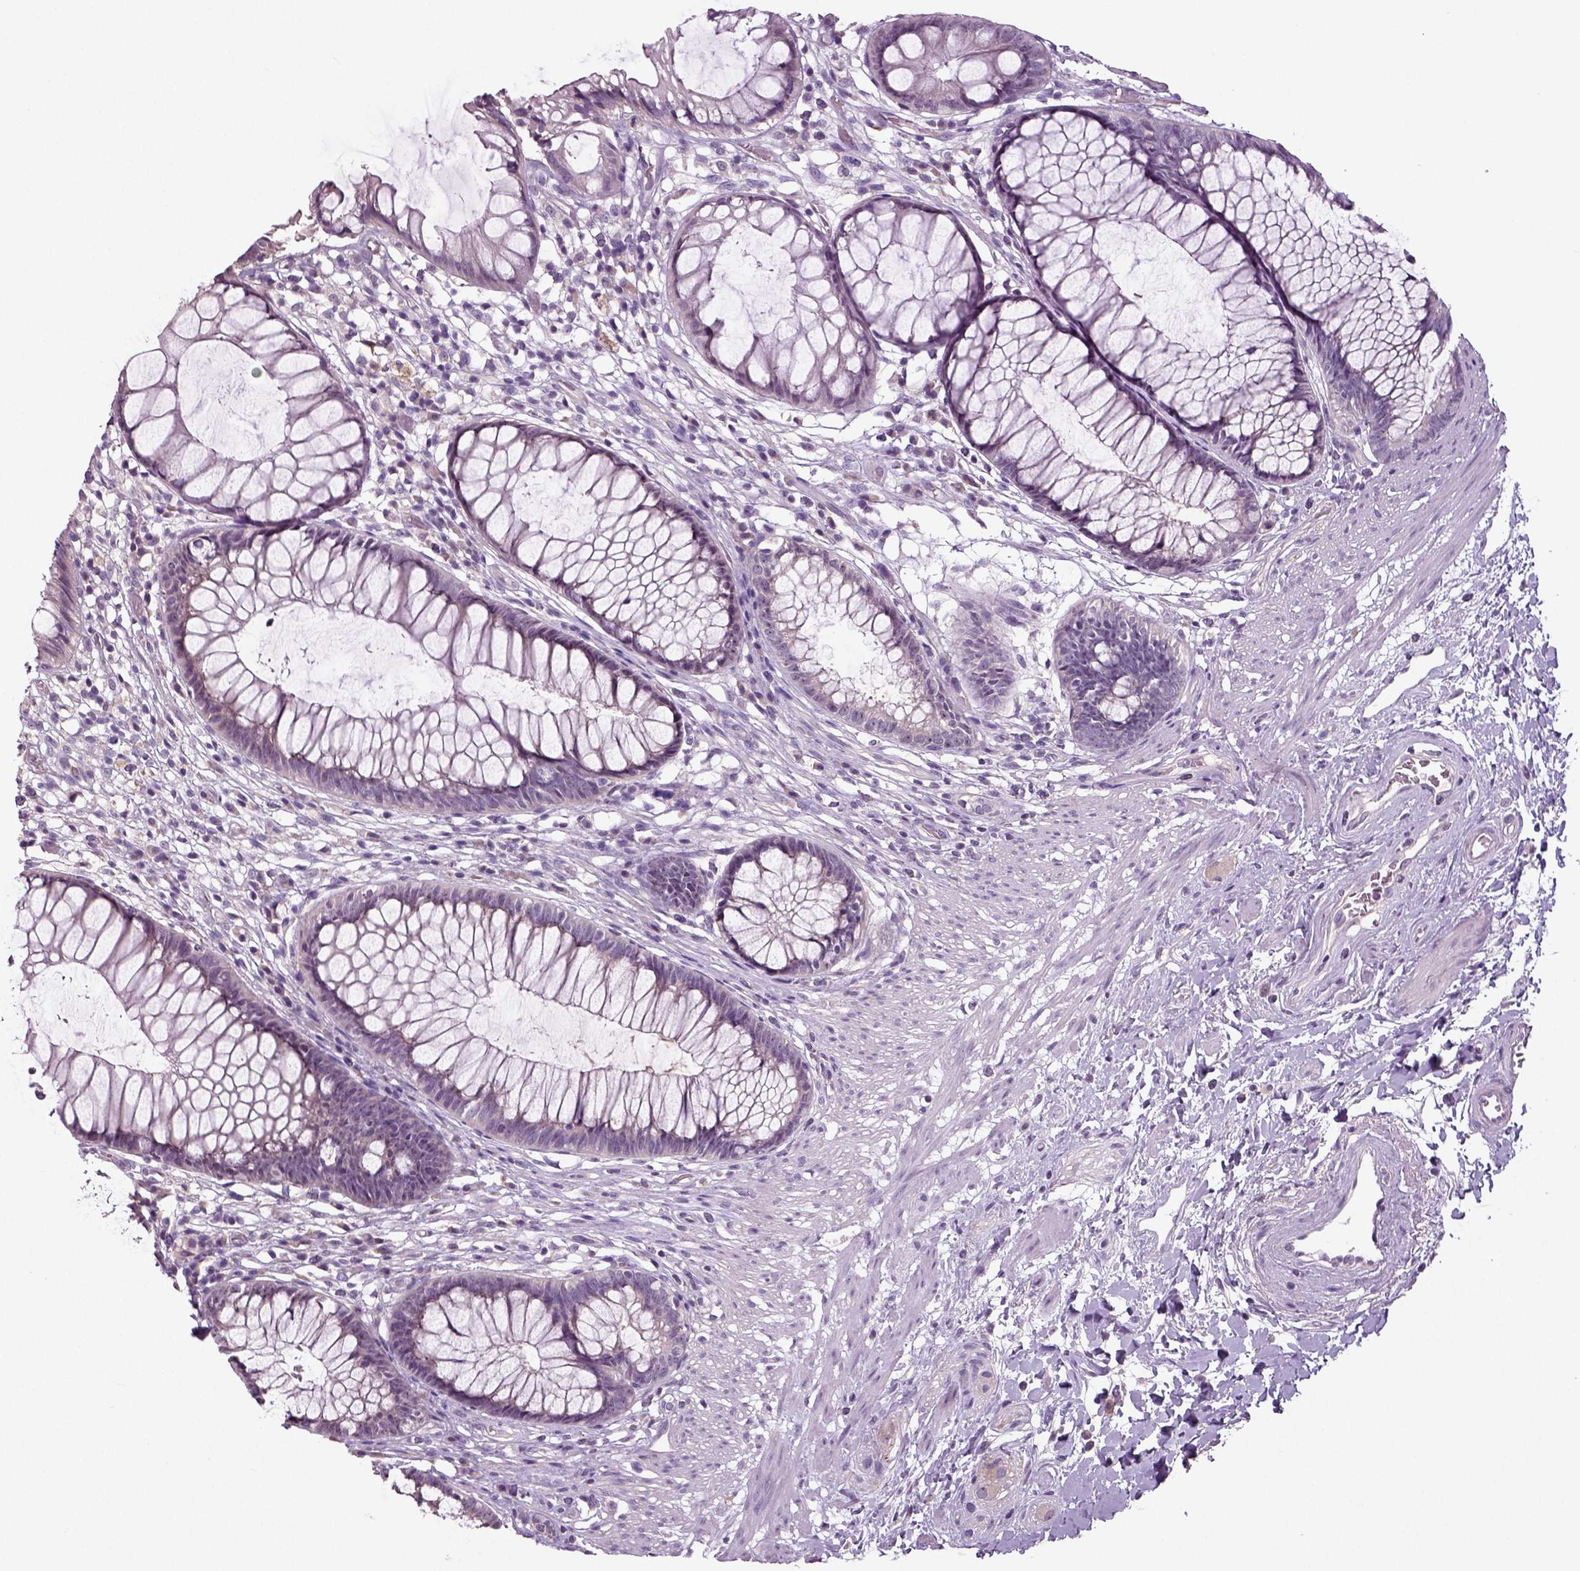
{"staining": {"intensity": "negative", "quantity": "none", "location": "none"}, "tissue": "rectum", "cell_type": "Glandular cells", "image_type": "normal", "snomed": [{"axis": "morphology", "description": "Normal tissue, NOS"}, {"axis": "topography", "description": "Smooth muscle"}, {"axis": "topography", "description": "Rectum"}], "caption": "Immunohistochemistry image of benign rectum: rectum stained with DAB exhibits no significant protein positivity in glandular cells.", "gene": "NECAB1", "patient": {"sex": "male", "age": 53}}